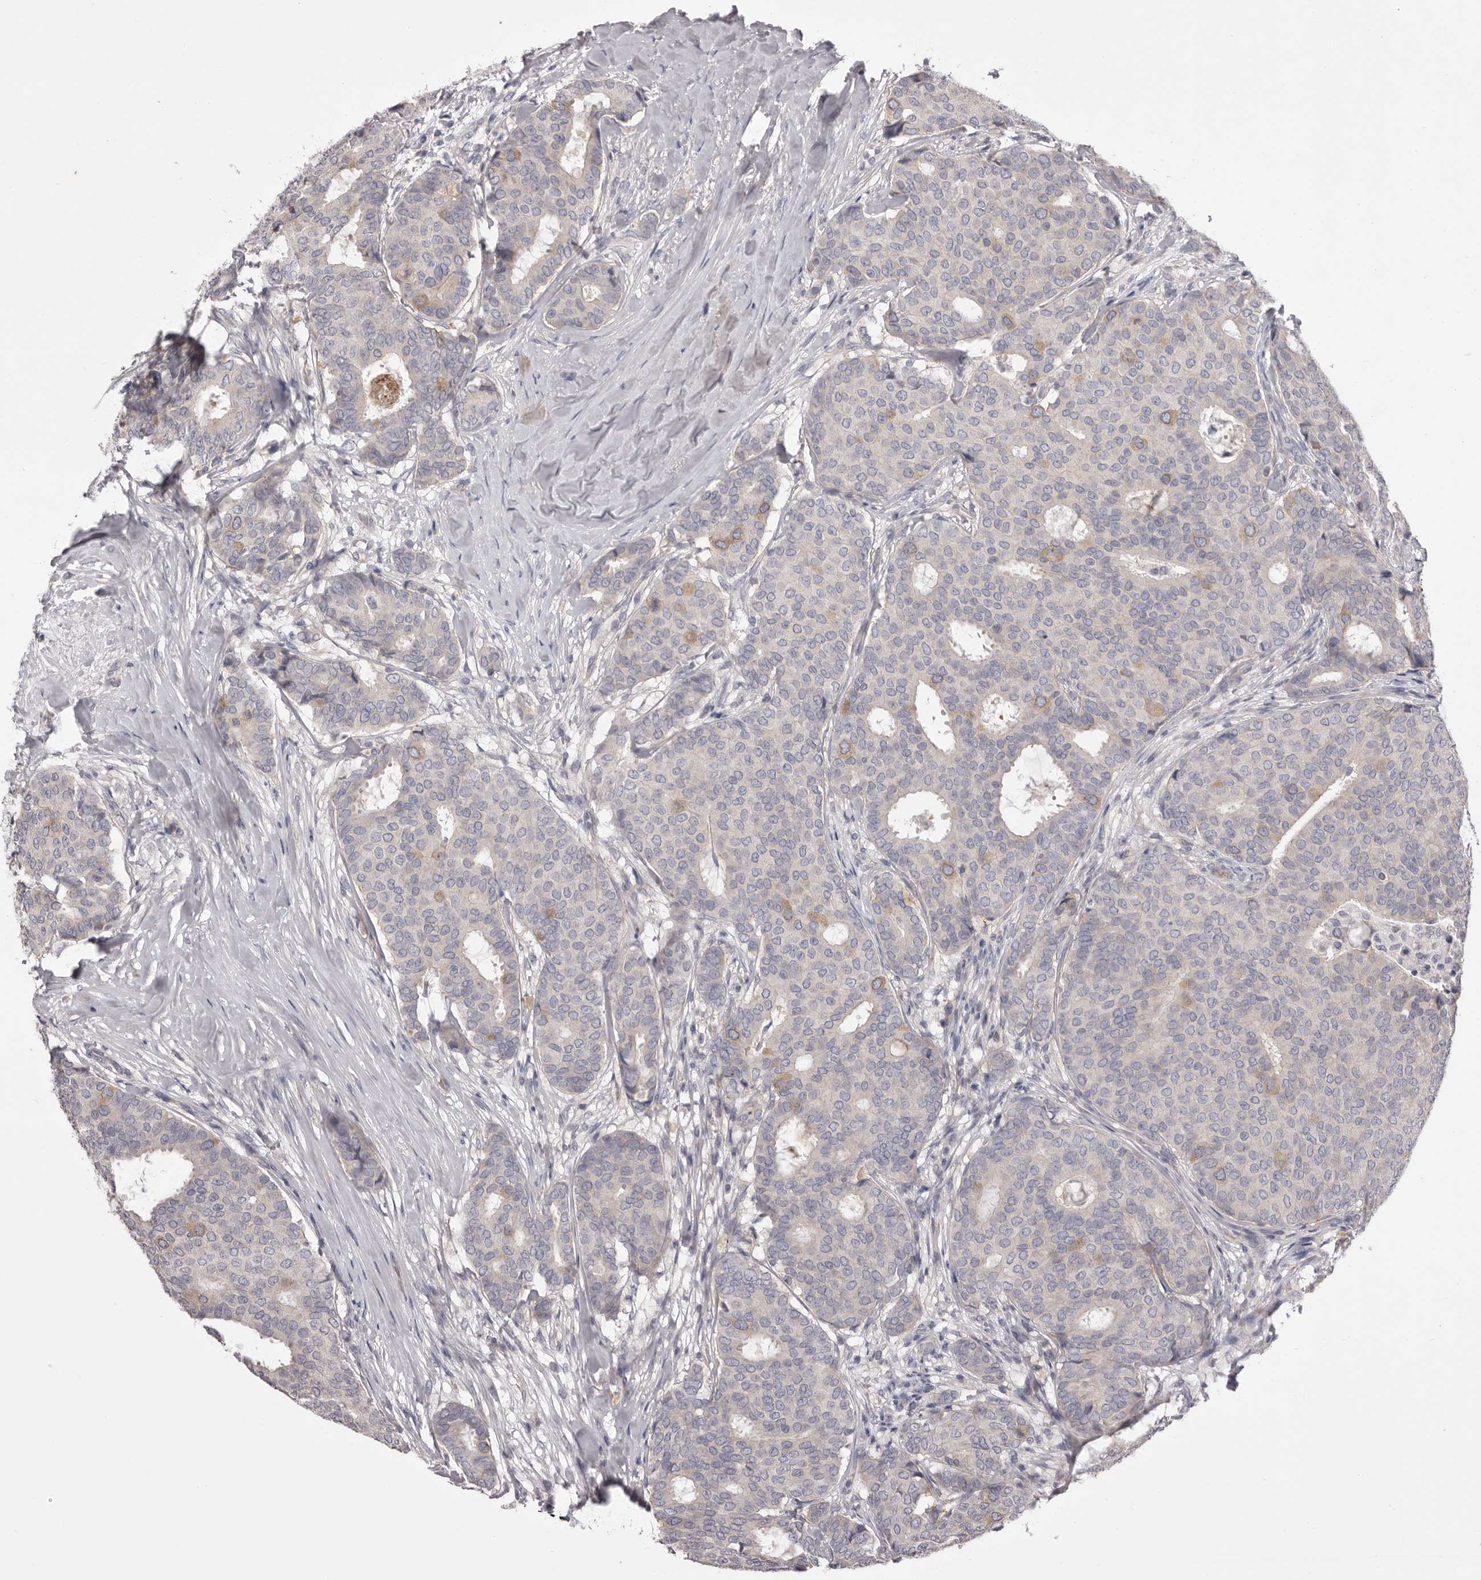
{"staining": {"intensity": "negative", "quantity": "none", "location": "none"}, "tissue": "breast cancer", "cell_type": "Tumor cells", "image_type": "cancer", "snomed": [{"axis": "morphology", "description": "Duct carcinoma"}, {"axis": "topography", "description": "Breast"}], "caption": "Immunohistochemistry histopathology image of neoplastic tissue: human intraductal carcinoma (breast) stained with DAB (3,3'-diaminobenzidine) displays no significant protein expression in tumor cells. (Immunohistochemistry (ihc), brightfield microscopy, high magnification).", "gene": "PNRC1", "patient": {"sex": "female", "age": 75}}